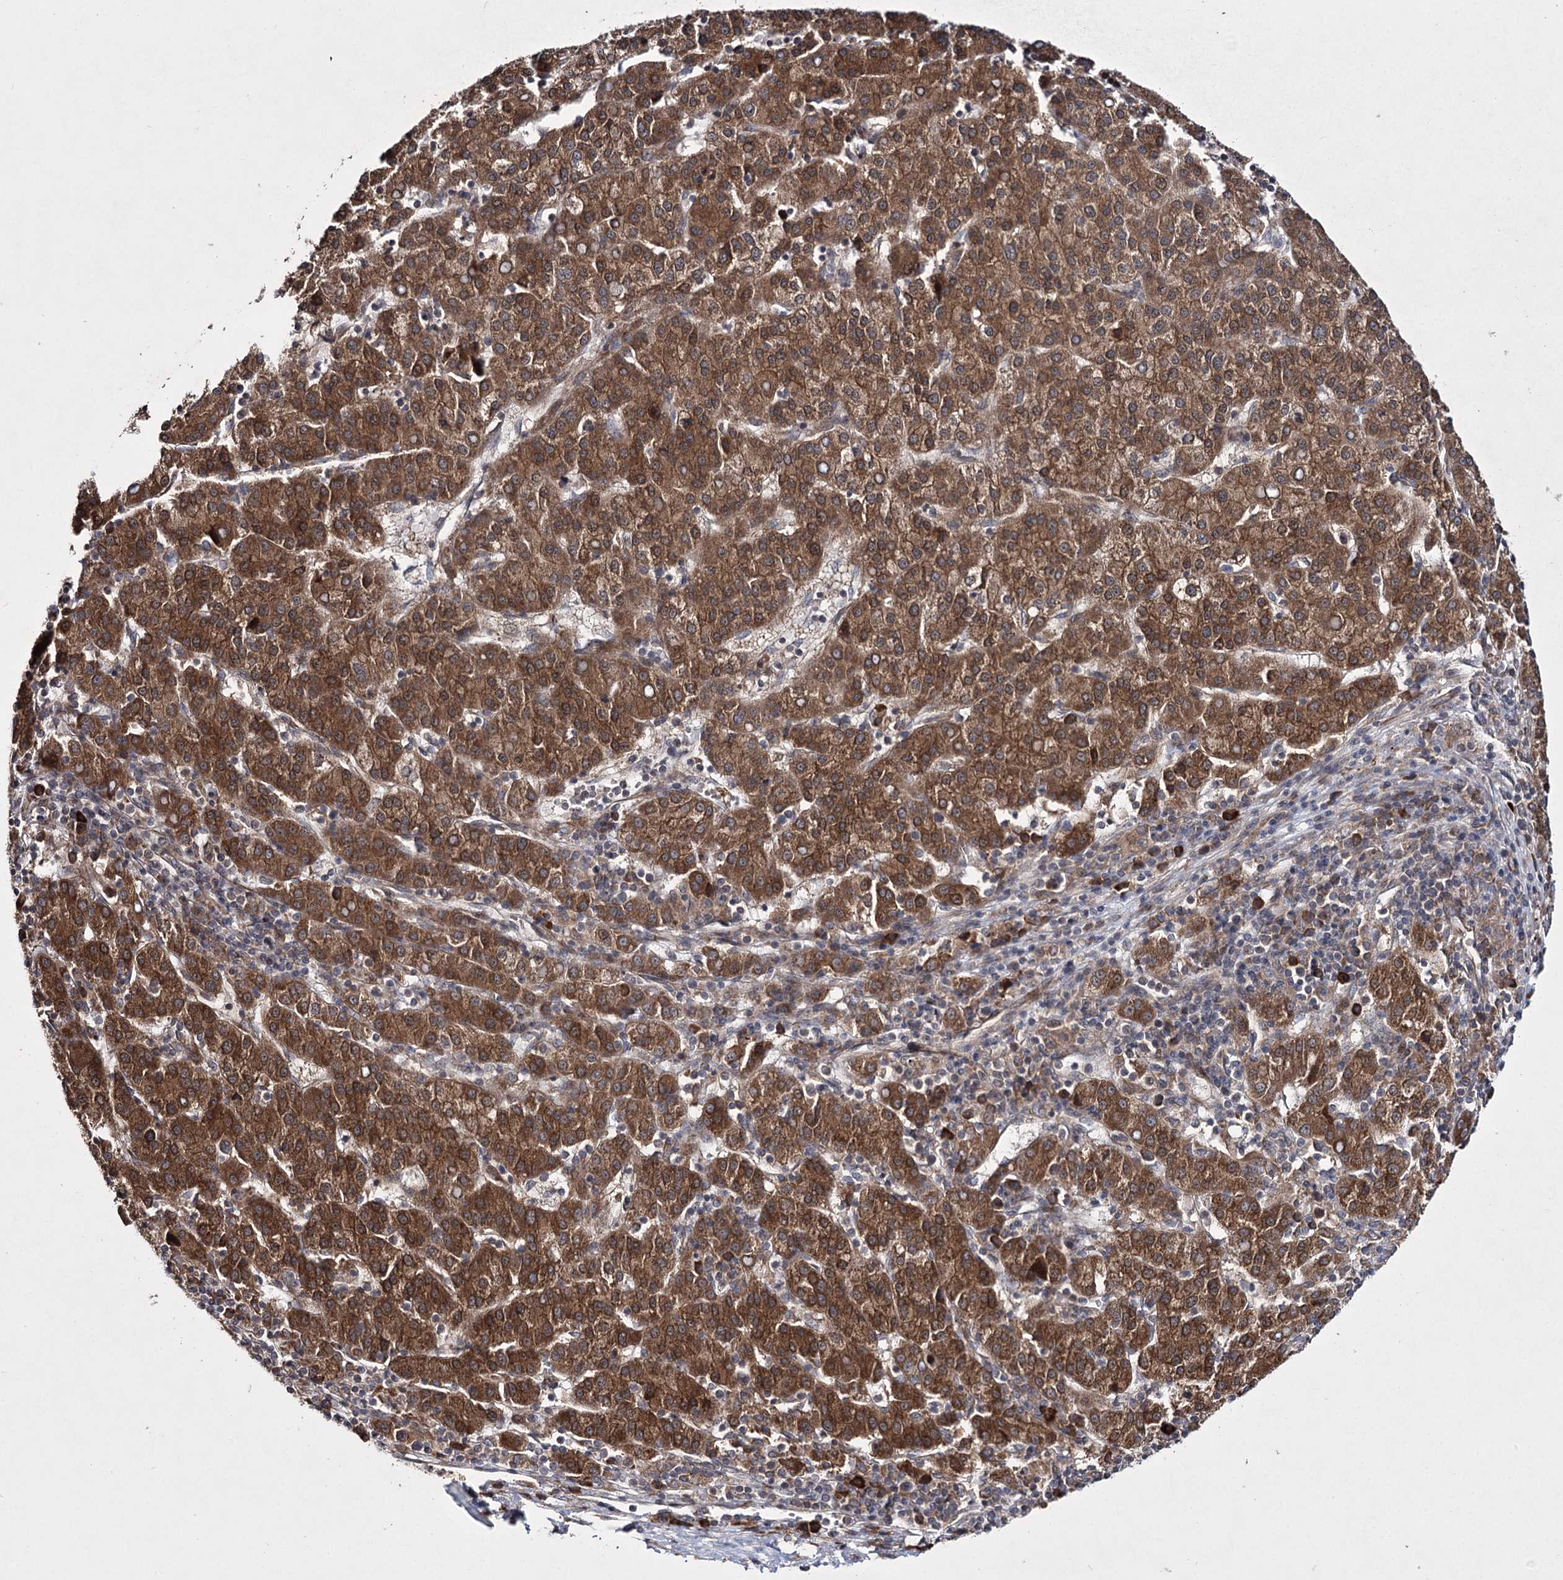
{"staining": {"intensity": "moderate", "quantity": ">75%", "location": "cytoplasmic/membranous"}, "tissue": "liver cancer", "cell_type": "Tumor cells", "image_type": "cancer", "snomed": [{"axis": "morphology", "description": "Carcinoma, Hepatocellular, NOS"}, {"axis": "topography", "description": "Liver"}], "caption": "This photomicrograph shows immunohistochemistry (IHC) staining of human hepatocellular carcinoma (liver), with medium moderate cytoplasmic/membranous expression in about >75% of tumor cells.", "gene": "HECTD2", "patient": {"sex": "female", "age": 58}}